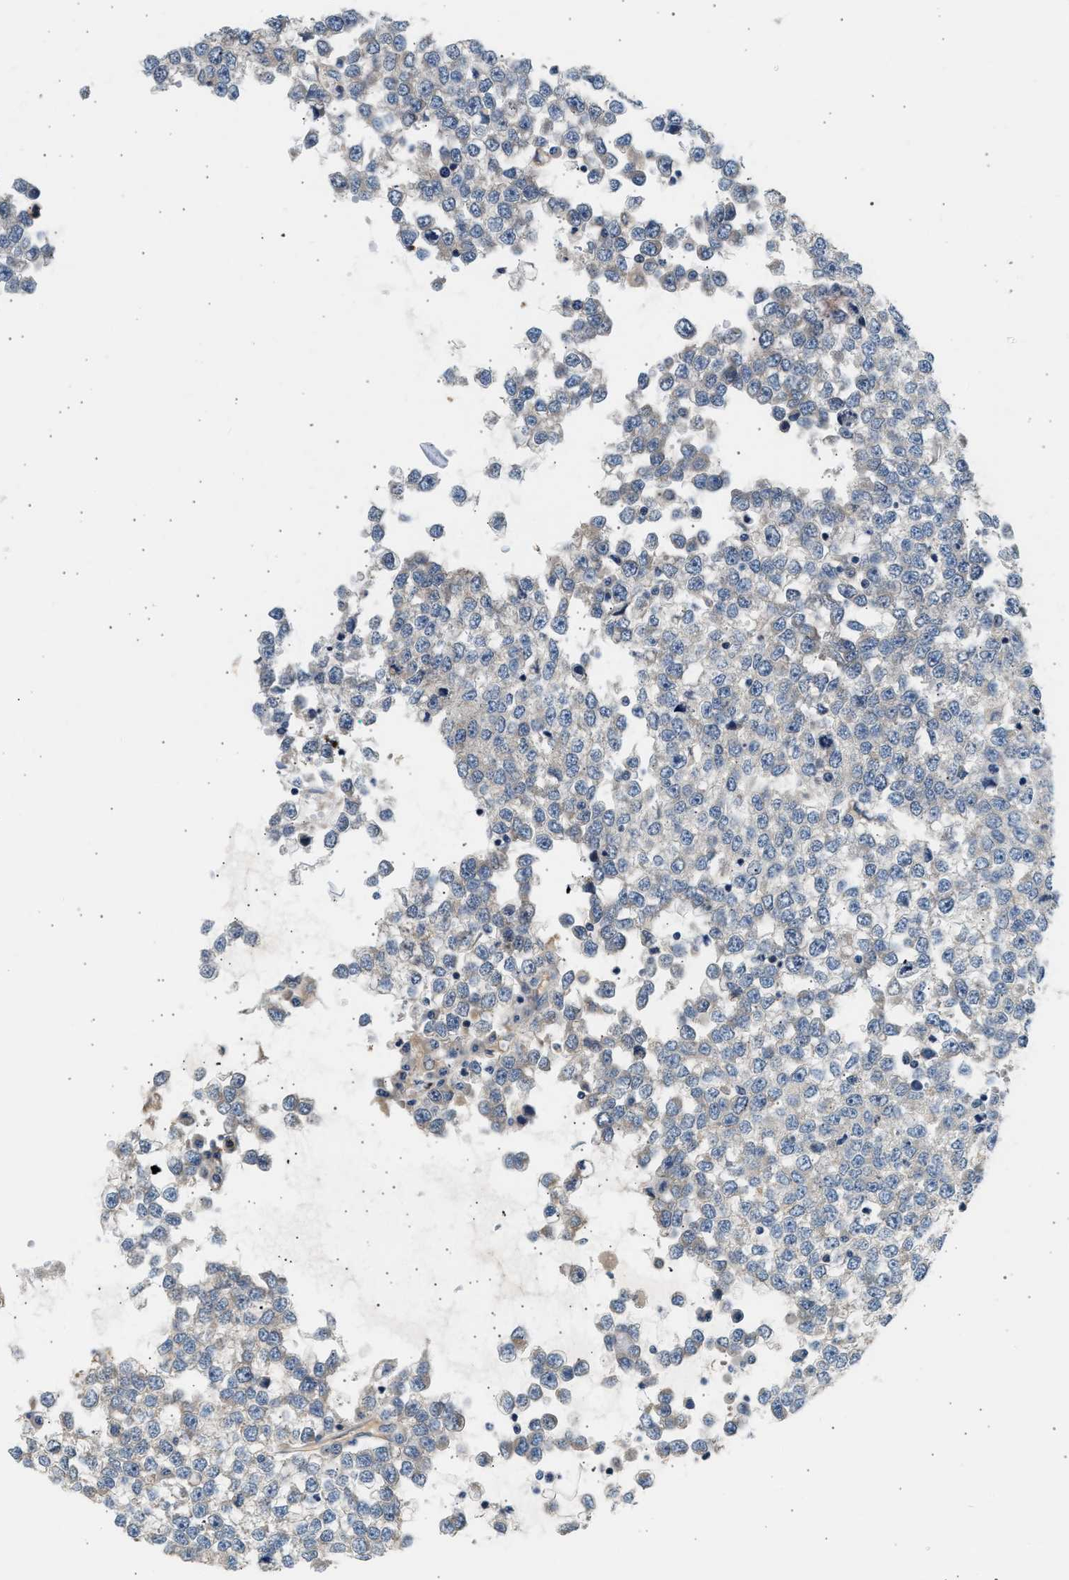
{"staining": {"intensity": "negative", "quantity": "none", "location": "none"}, "tissue": "testis cancer", "cell_type": "Tumor cells", "image_type": "cancer", "snomed": [{"axis": "morphology", "description": "Seminoma, NOS"}, {"axis": "topography", "description": "Testis"}], "caption": "Immunohistochemistry of human testis cancer exhibits no positivity in tumor cells.", "gene": "WDR31", "patient": {"sex": "male", "age": 65}}